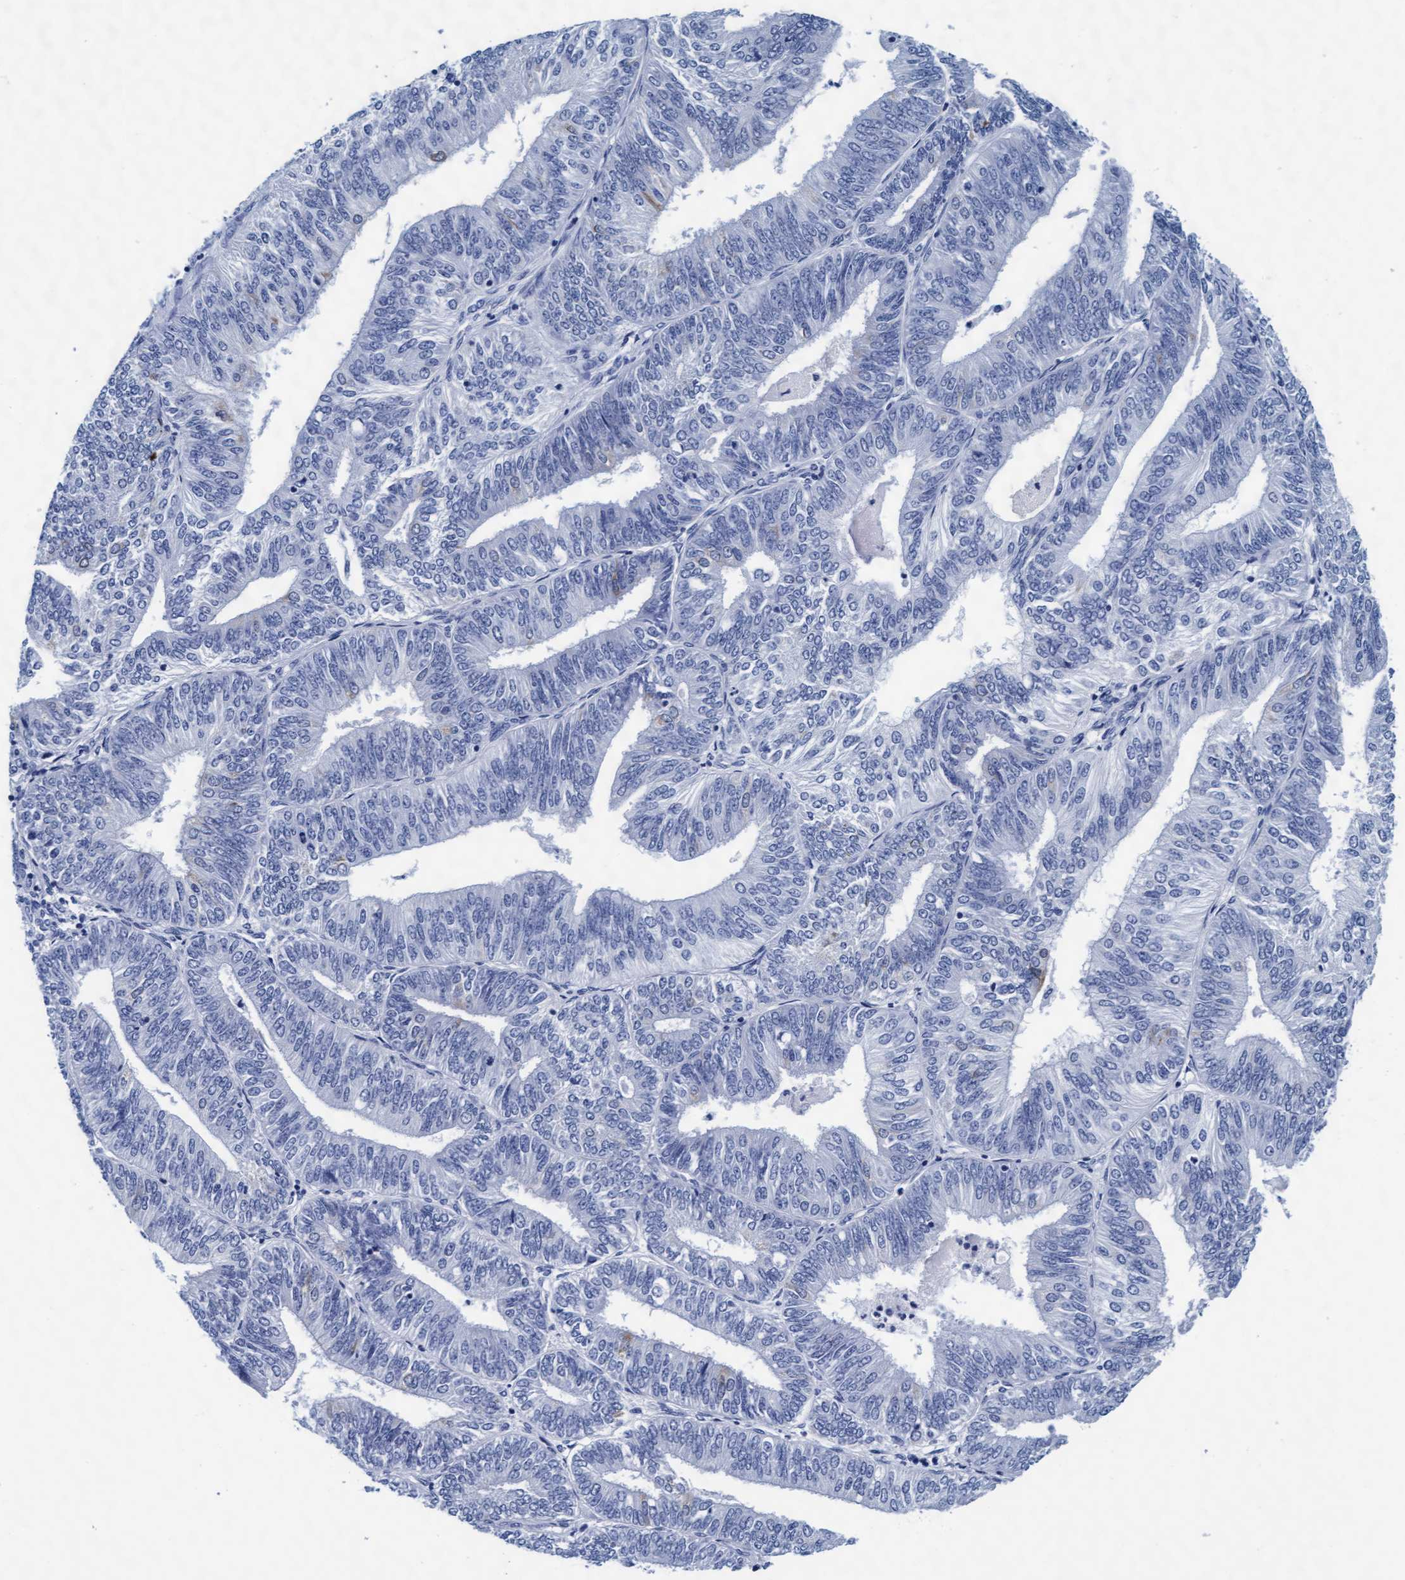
{"staining": {"intensity": "negative", "quantity": "none", "location": "none"}, "tissue": "endometrial cancer", "cell_type": "Tumor cells", "image_type": "cancer", "snomed": [{"axis": "morphology", "description": "Adenocarcinoma, NOS"}, {"axis": "topography", "description": "Endometrium"}], "caption": "Tumor cells show no significant protein positivity in endometrial adenocarcinoma.", "gene": "ARSG", "patient": {"sex": "female", "age": 58}}